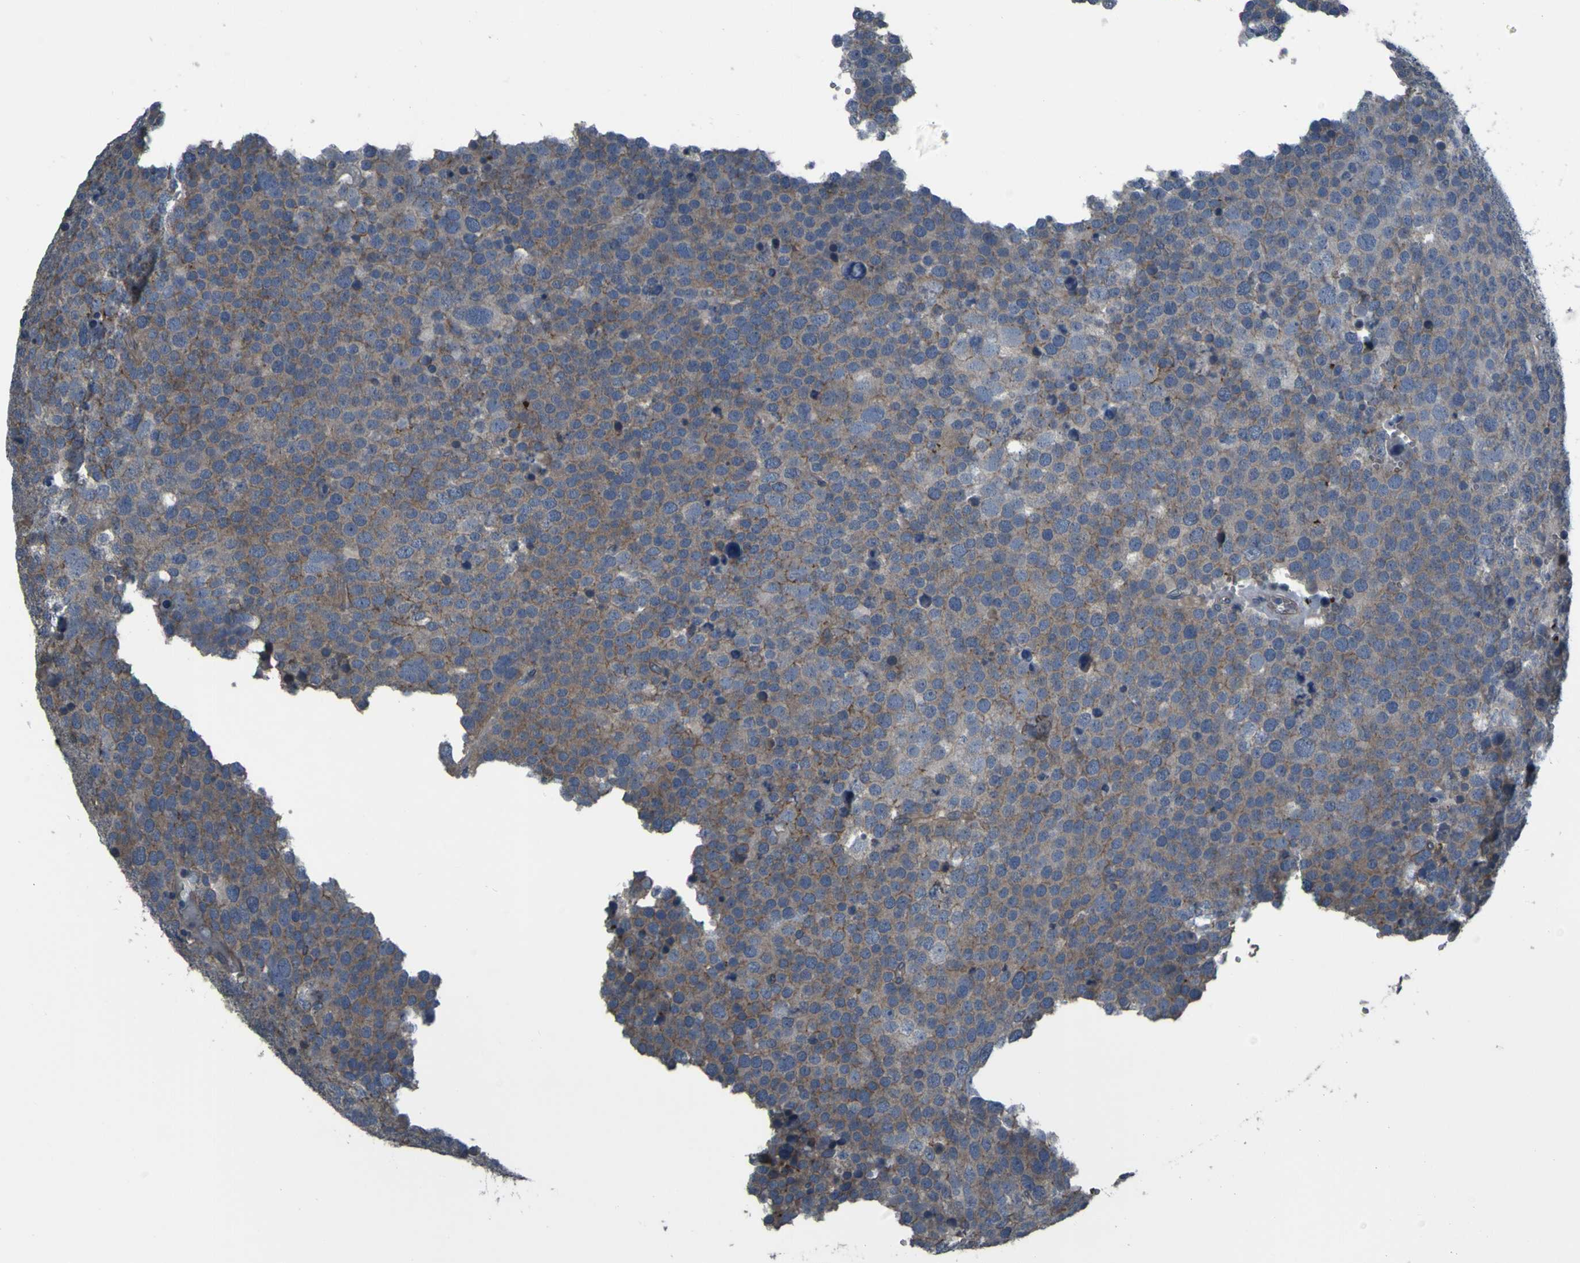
{"staining": {"intensity": "weak", "quantity": ">75%", "location": "cytoplasmic/membranous"}, "tissue": "testis cancer", "cell_type": "Tumor cells", "image_type": "cancer", "snomed": [{"axis": "morphology", "description": "Seminoma, NOS"}, {"axis": "topography", "description": "Testis"}], "caption": "Human seminoma (testis) stained with a brown dye demonstrates weak cytoplasmic/membranous positive expression in about >75% of tumor cells.", "gene": "GRAMD1A", "patient": {"sex": "male", "age": 71}}